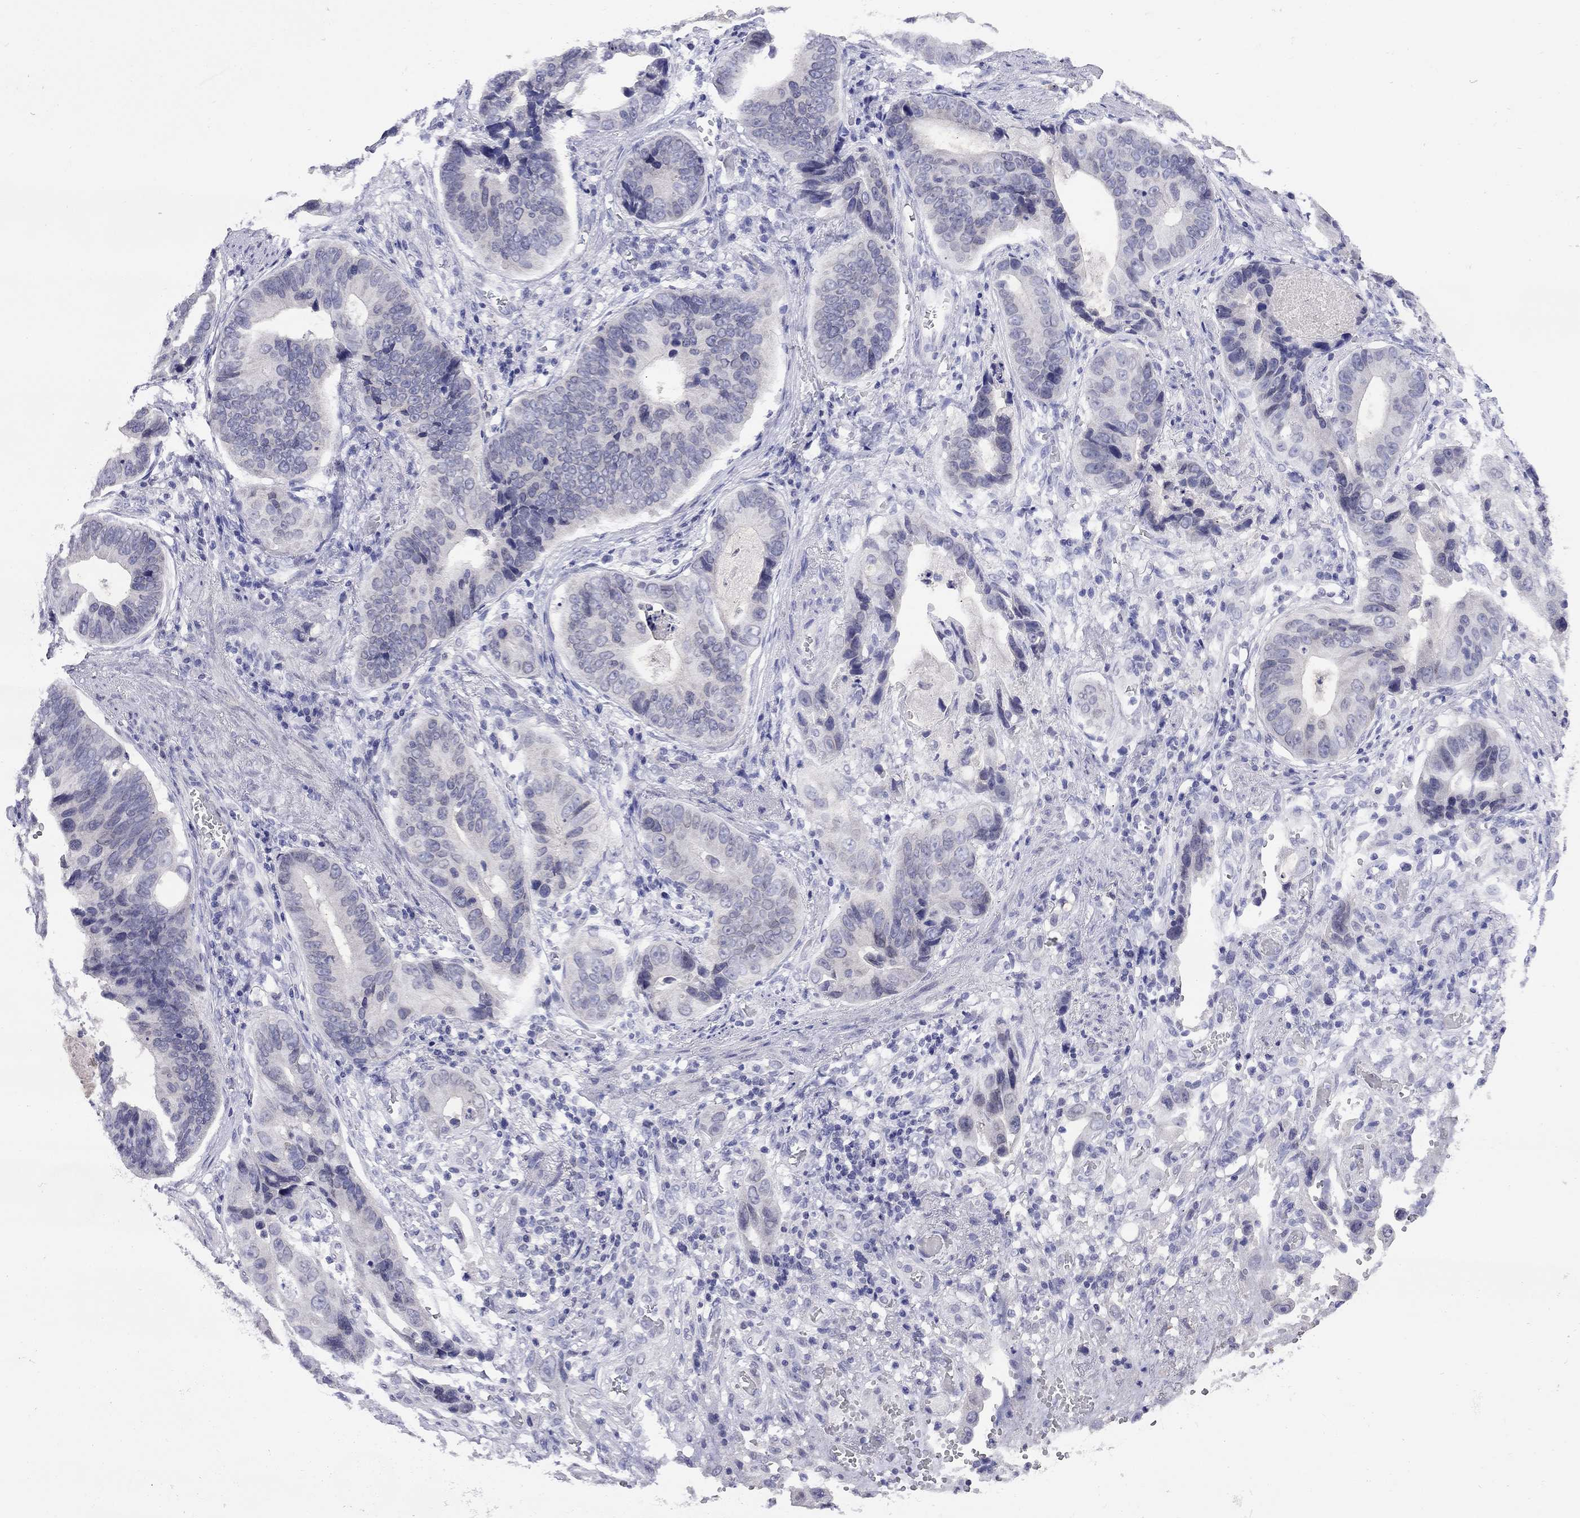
{"staining": {"intensity": "negative", "quantity": "none", "location": "none"}, "tissue": "stomach cancer", "cell_type": "Tumor cells", "image_type": "cancer", "snomed": [{"axis": "morphology", "description": "Adenocarcinoma, NOS"}, {"axis": "topography", "description": "Stomach"}], "caption": "High power microscopy histopathology image of an IHC photomicrograph of adenocarcinoma (stomach), revealing no significant positivity in tumor cells.", "gene": "ARMC12", "patient": {"sex": "male", "age": 84}}